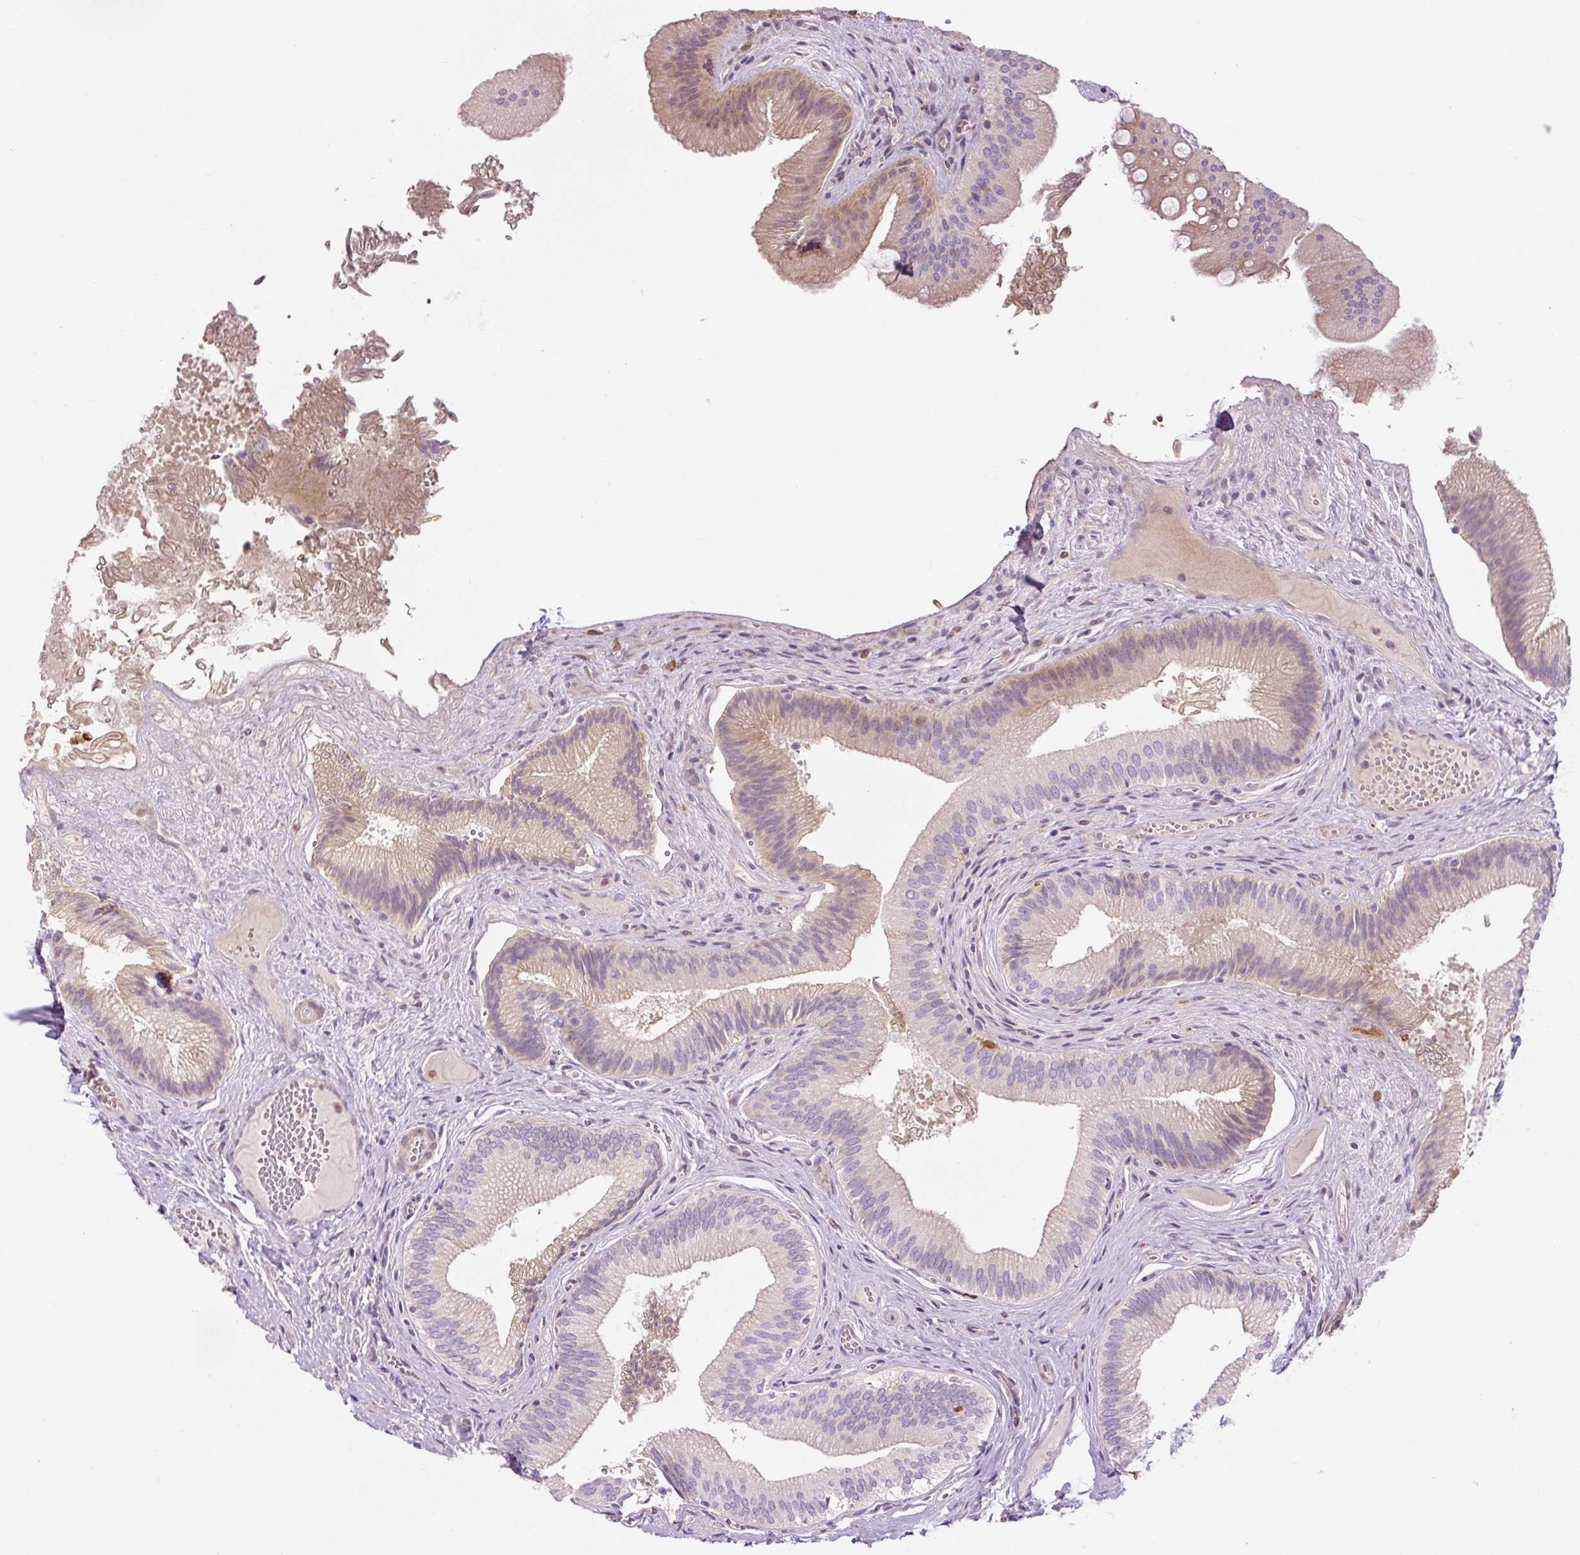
{"staining": {"intensity": "moderate", "quantity": "<25%", "location": "cytoplasmic/membranous"}, "tissue": "gallbladder", "cell_type": "Glandular cells", "image_type": "normal", "snomed": [{"axis": "morphology", "description": "Normal tissue, NOS"}, {"axis": "topography", "description": "Gallbladder"}], "caption": "Protein positivity by immunohistochemistry reveals moderate cytoplasmic/membranous staining in about <25% of glandular cells in normal gallbladder. (Brightfield microscopy of DAB IHC at high magnification).", "gene": "FUT10", "patient": {"sex": "male", "age": 17}}